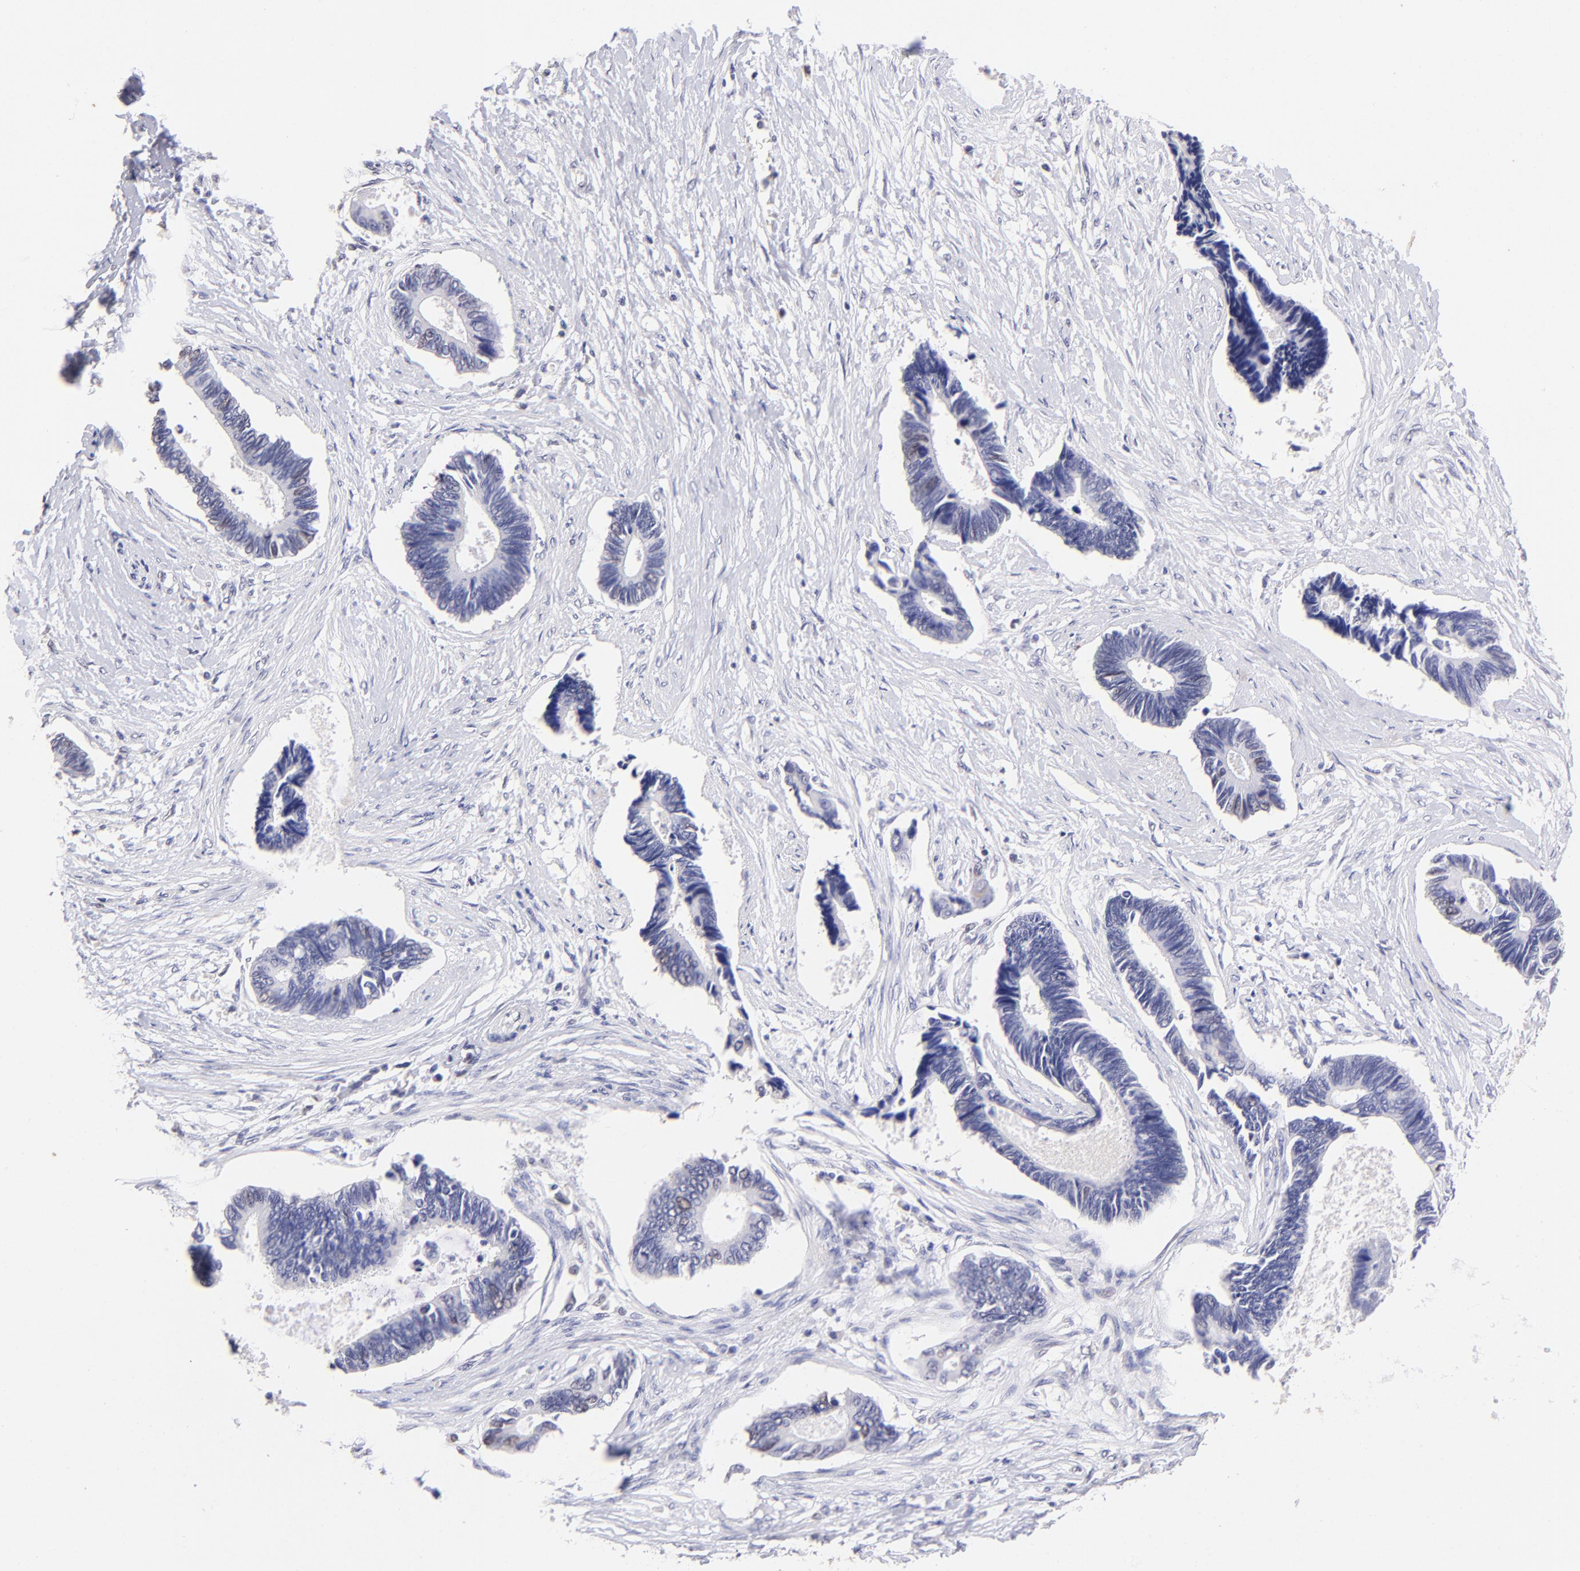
{"staining": {"intensity": "negative", "quantity": "none", "location": "none"}, "tissue": "pancreatic cancer", "cell_type": "Tumor cells", "image_type": "cancer", "snomed": [{"axis": "morphology", "description": "Adenocarcinoma, NOS"}, {"axis": "topography", "description": "Pancreas"}], "caption": "This is an immunohistochemistry image of adenocarcinoma (pancreatic). There is no positivity in tumor cells.", "gene": "DNMT1", "patient": {"sex": "female", "age": 70}}